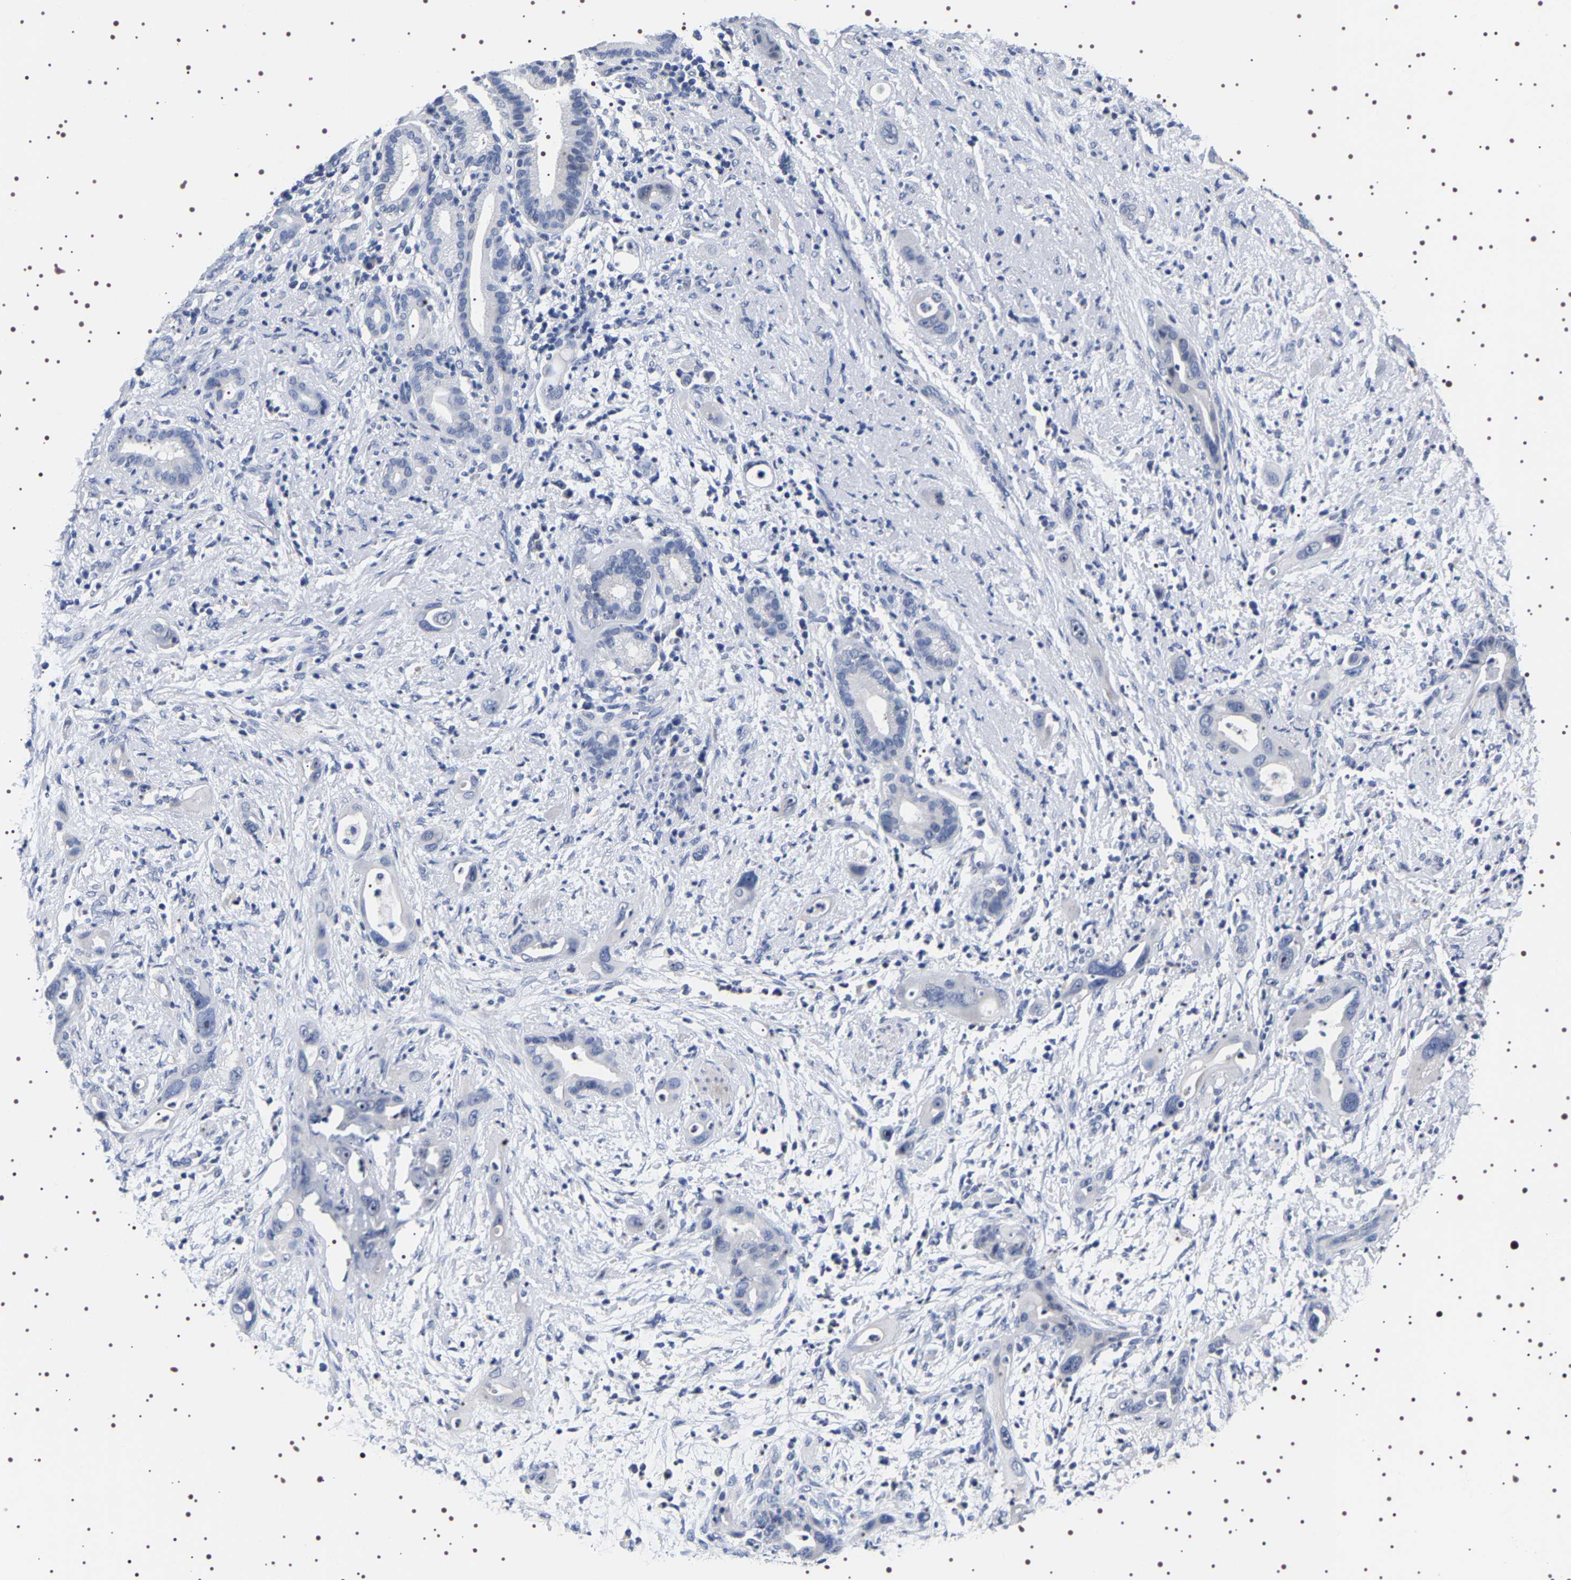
{"staining": {"intensity": "negative", "quantity": "none", "location": "none"}, "tissue": "pancreatic cancer", "cell_type": "Tumor cells", "image_type": "cancer", "snomed": [{"axis": "morphology", "description": "Adenocarcinoma, NOS"}, {"axis": "topography", "description": "Pancreas"}], "caption": "A micrograph of human pancreatic adenocarcinoma is negative for staining in tumor cells. Nuclei are stained in blue.", "gene": "UBQLN3", "patient": {"sex": "male", "age": 59}}